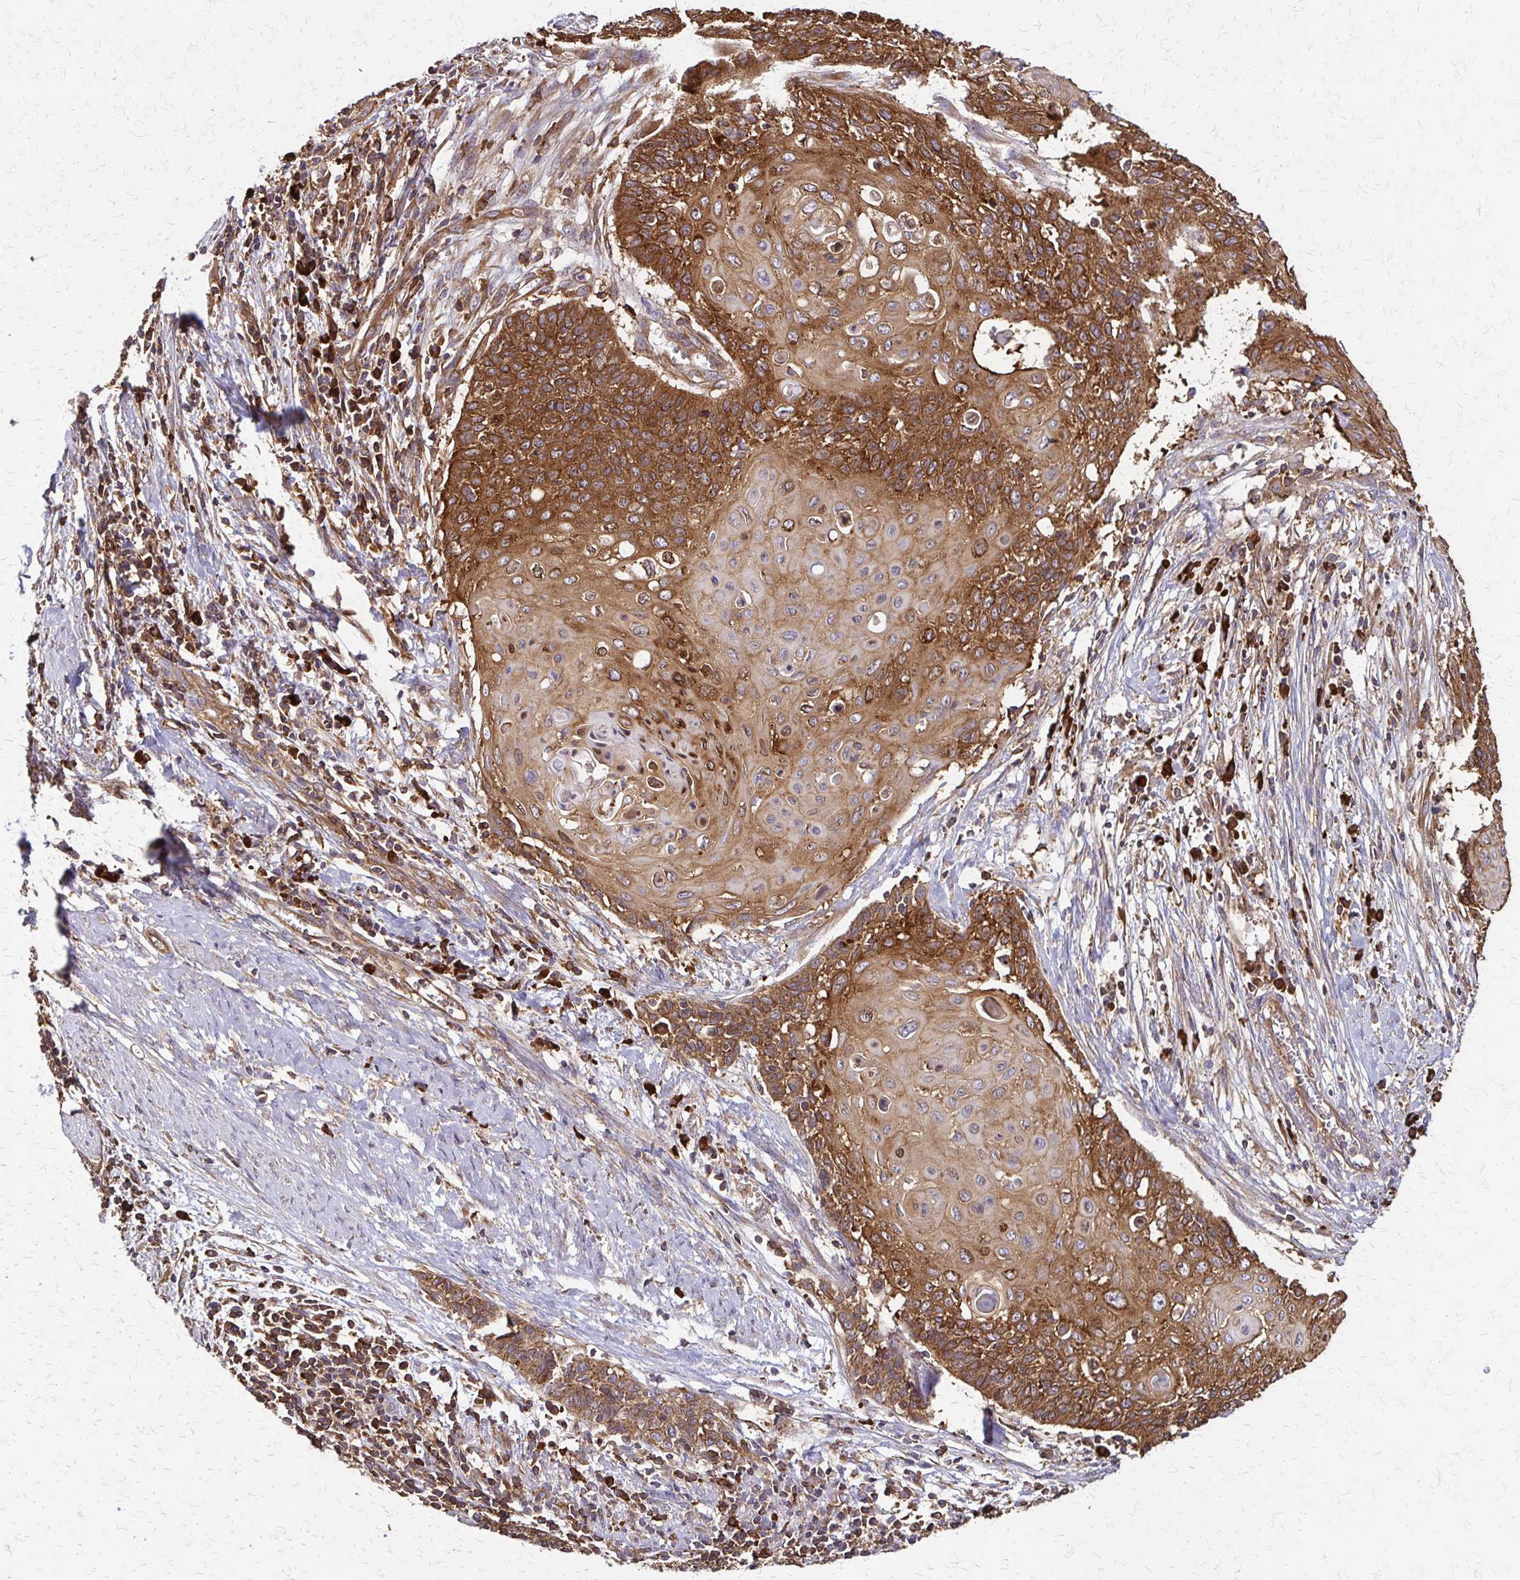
{"staining": {"intensity": "strong", "quantity": ">75%", "location": "cytoplasmic/membranous"}, "tissue": "cervical cancer", "cell_type": "Tumor cells", "image_type": "cancer", "snomed": [{"axis": "morphology", "description": "Squamous cell carcinoma, NOS"}, {"axis": "topography", "description": "Cervix"}], "caption": "Immunohistochemistry image of neoplastic tissue: cervical squamous cell carcinoma stained using IHC displays high levels of strong protein expression localized specifically in the cytoplasmic/membranous of tumor cells, appearing as a cytoplasmic/membranous brown color.", "gene": "EEF2", "patient": {"sex": "female", "age": 39}}